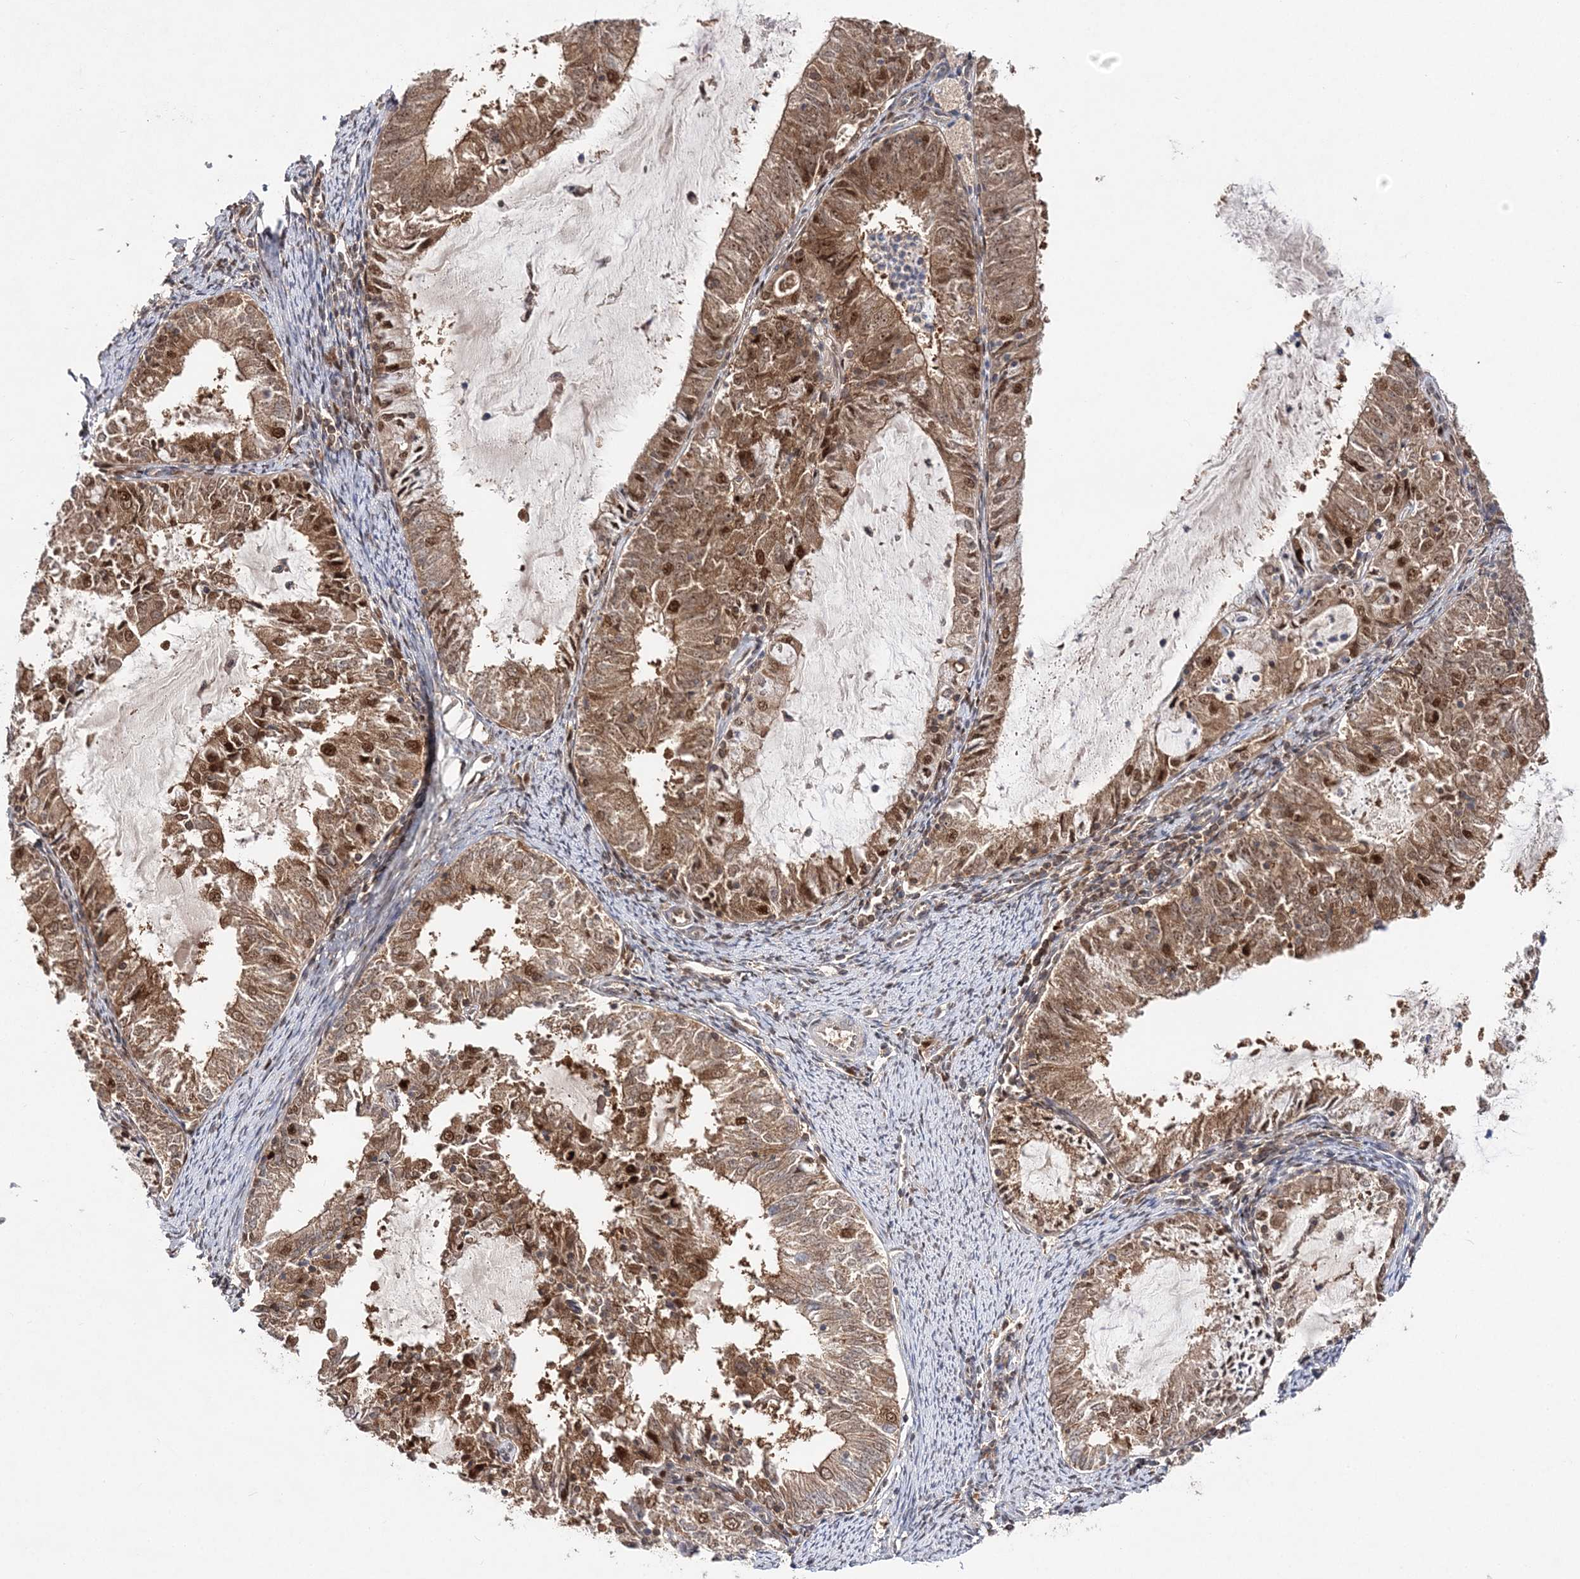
{"staining": {"intensity": "moderate", "quantity": ">75%", "location": "cytoplasmic/membranous,nuclear"}, "tissue": "endometrial cancer", "cell_type": "Tumor cells", "image_type": "cancer", "snomed": [{"axis": "morphology", "description": "Adenocarcinoma, NOS"}, {"axis": "topography", "description": "Endometrium"}], "caption": "Immunohistochemistry (IHC) photomicrograph of neoplastic tissue: endometrial cancer (adenocarcinoma) stained using IHC demonstrates medium levels of moderate protein expression localized specifically in the cytoplasmic/membranous and nuclear of tumor cells, appearing as a cytoplasmic/membranous and nuclear brown color.", "gene": "NIF3L1", "patient": {"sex": "female", "age": 57}}